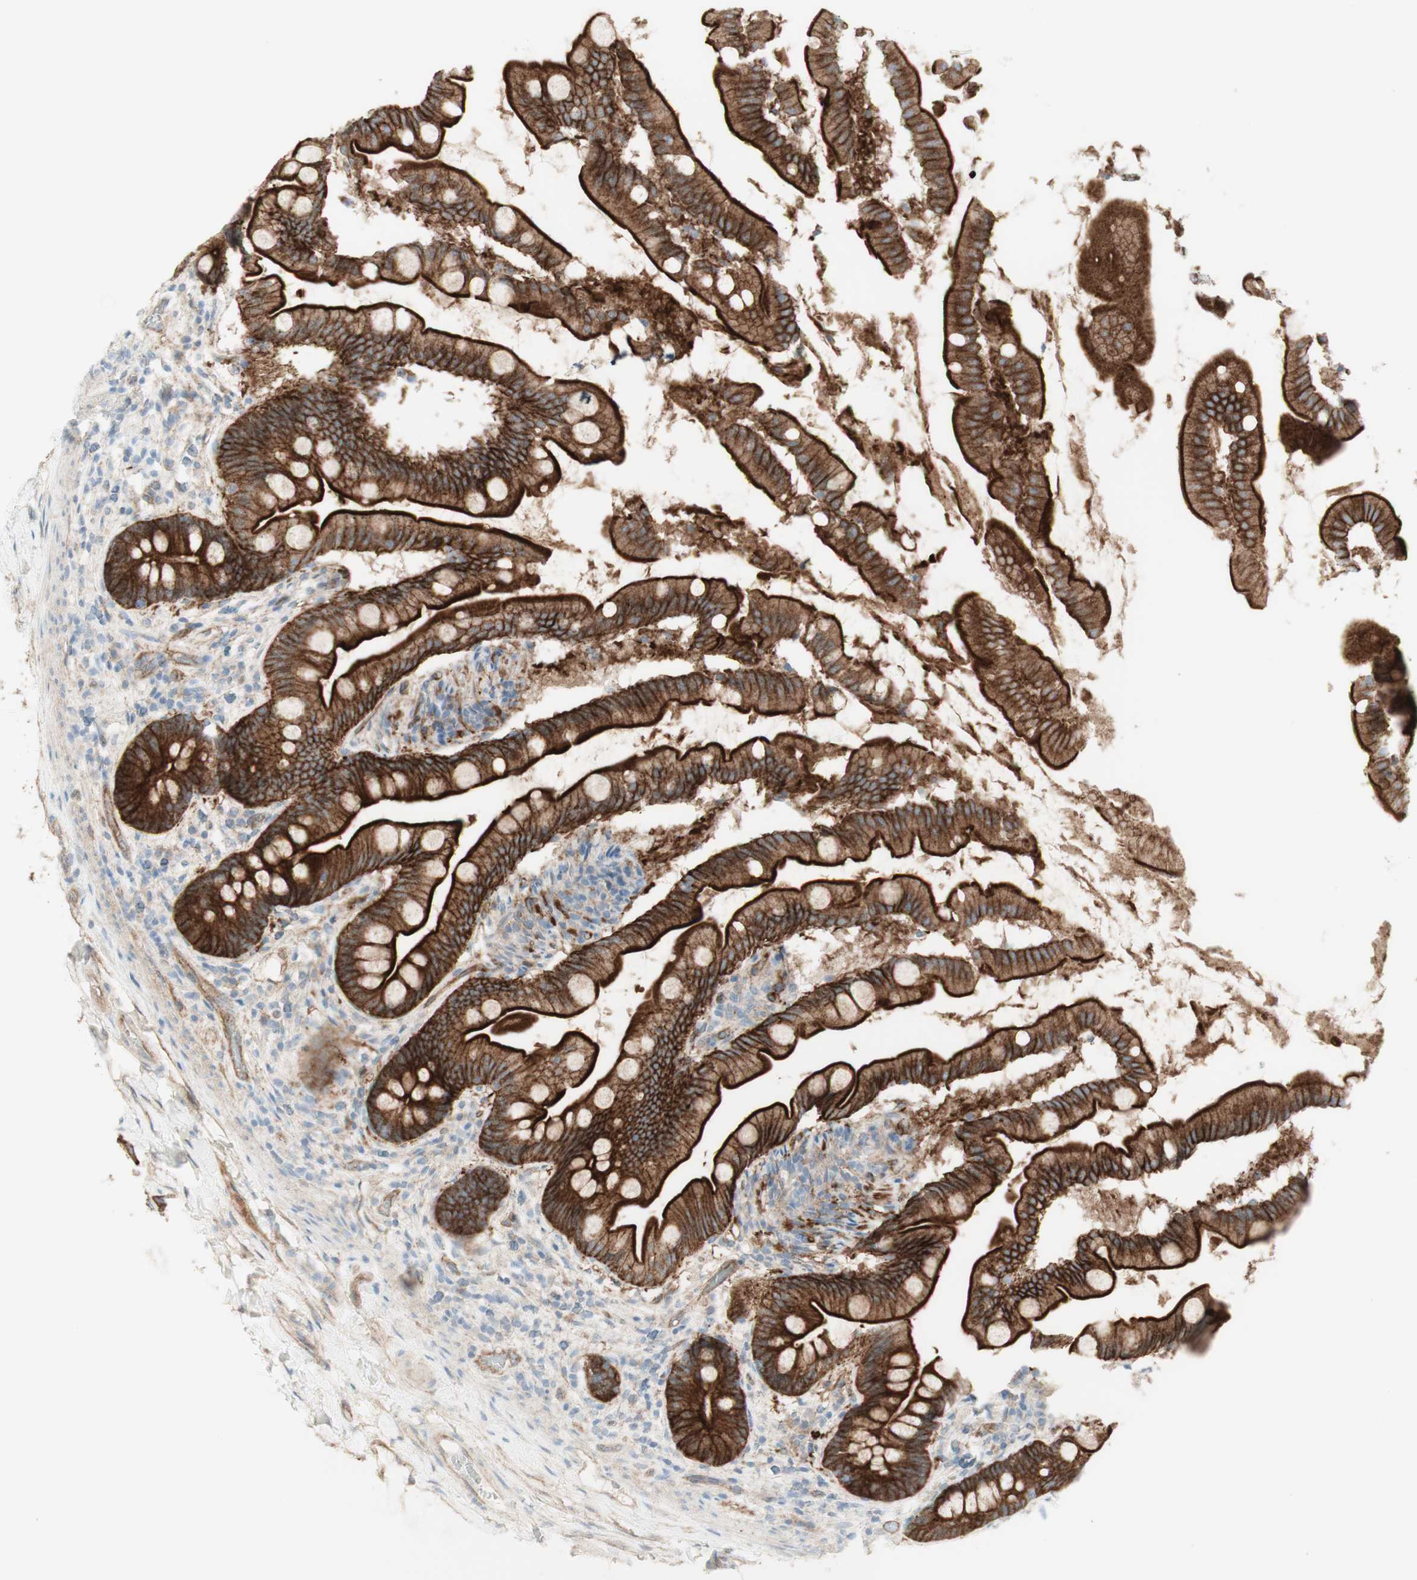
{"staining": {"intensity": "strong", "quantity": ">75%", "location": "cytoplasmic/membranous"}, "tissue": "small intestine", "cell_type": "Glandular cells", "image_type": "normal", "snomed": [{"axis": "morphology", "description": "Normal tissue, NOS"}, {"axis": "topography", "description": "Small intestine"}], "caption": "Immunohistochemistry histopathology image of benign human small intestine stained for a protein (brown), which reveals high levels of strong cytoplasmic/membranous expression in approximately >75% of glandular cells.", "gene": "MYO6", "patient": {"sex": "female", "age": 56}}